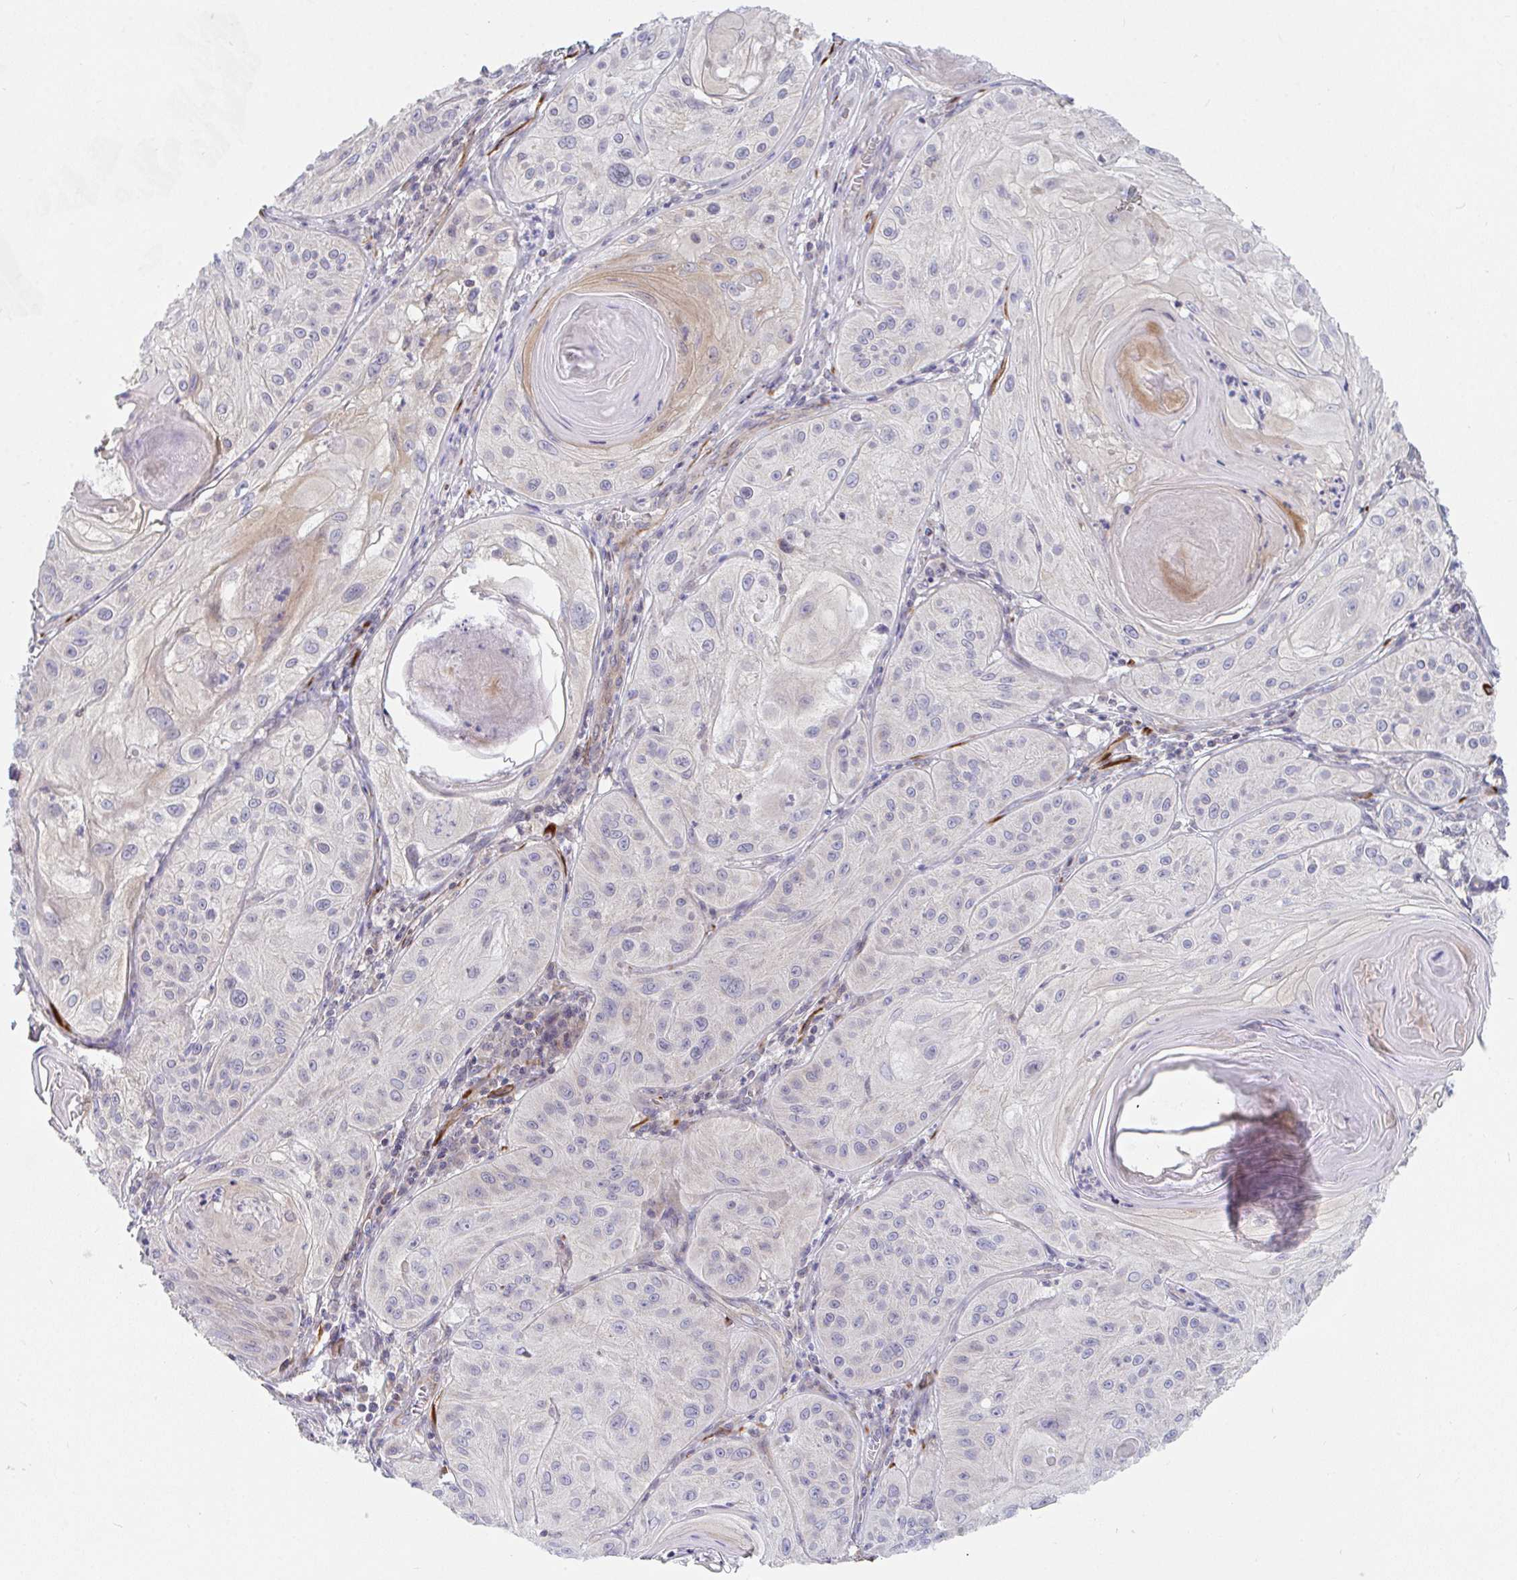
{"staining": {"intensity": "negative", "quantity": "none", "location": "none"}, "tissue": "skin cancer", "cell_type": "Tumor cells", "image_type": "cancer", "snomed": [{"axis": "morphology", "description": "Squamous cell carcinoma, NOS"}, {"axis": "topography", "description": "Skin"}], "caption": "Tumor cells are negative for protein expression in human skin cancer (squamous cell carcinoma).", "gene": "EIF1AD", "patient": {"sex": "male", "age": 85}}